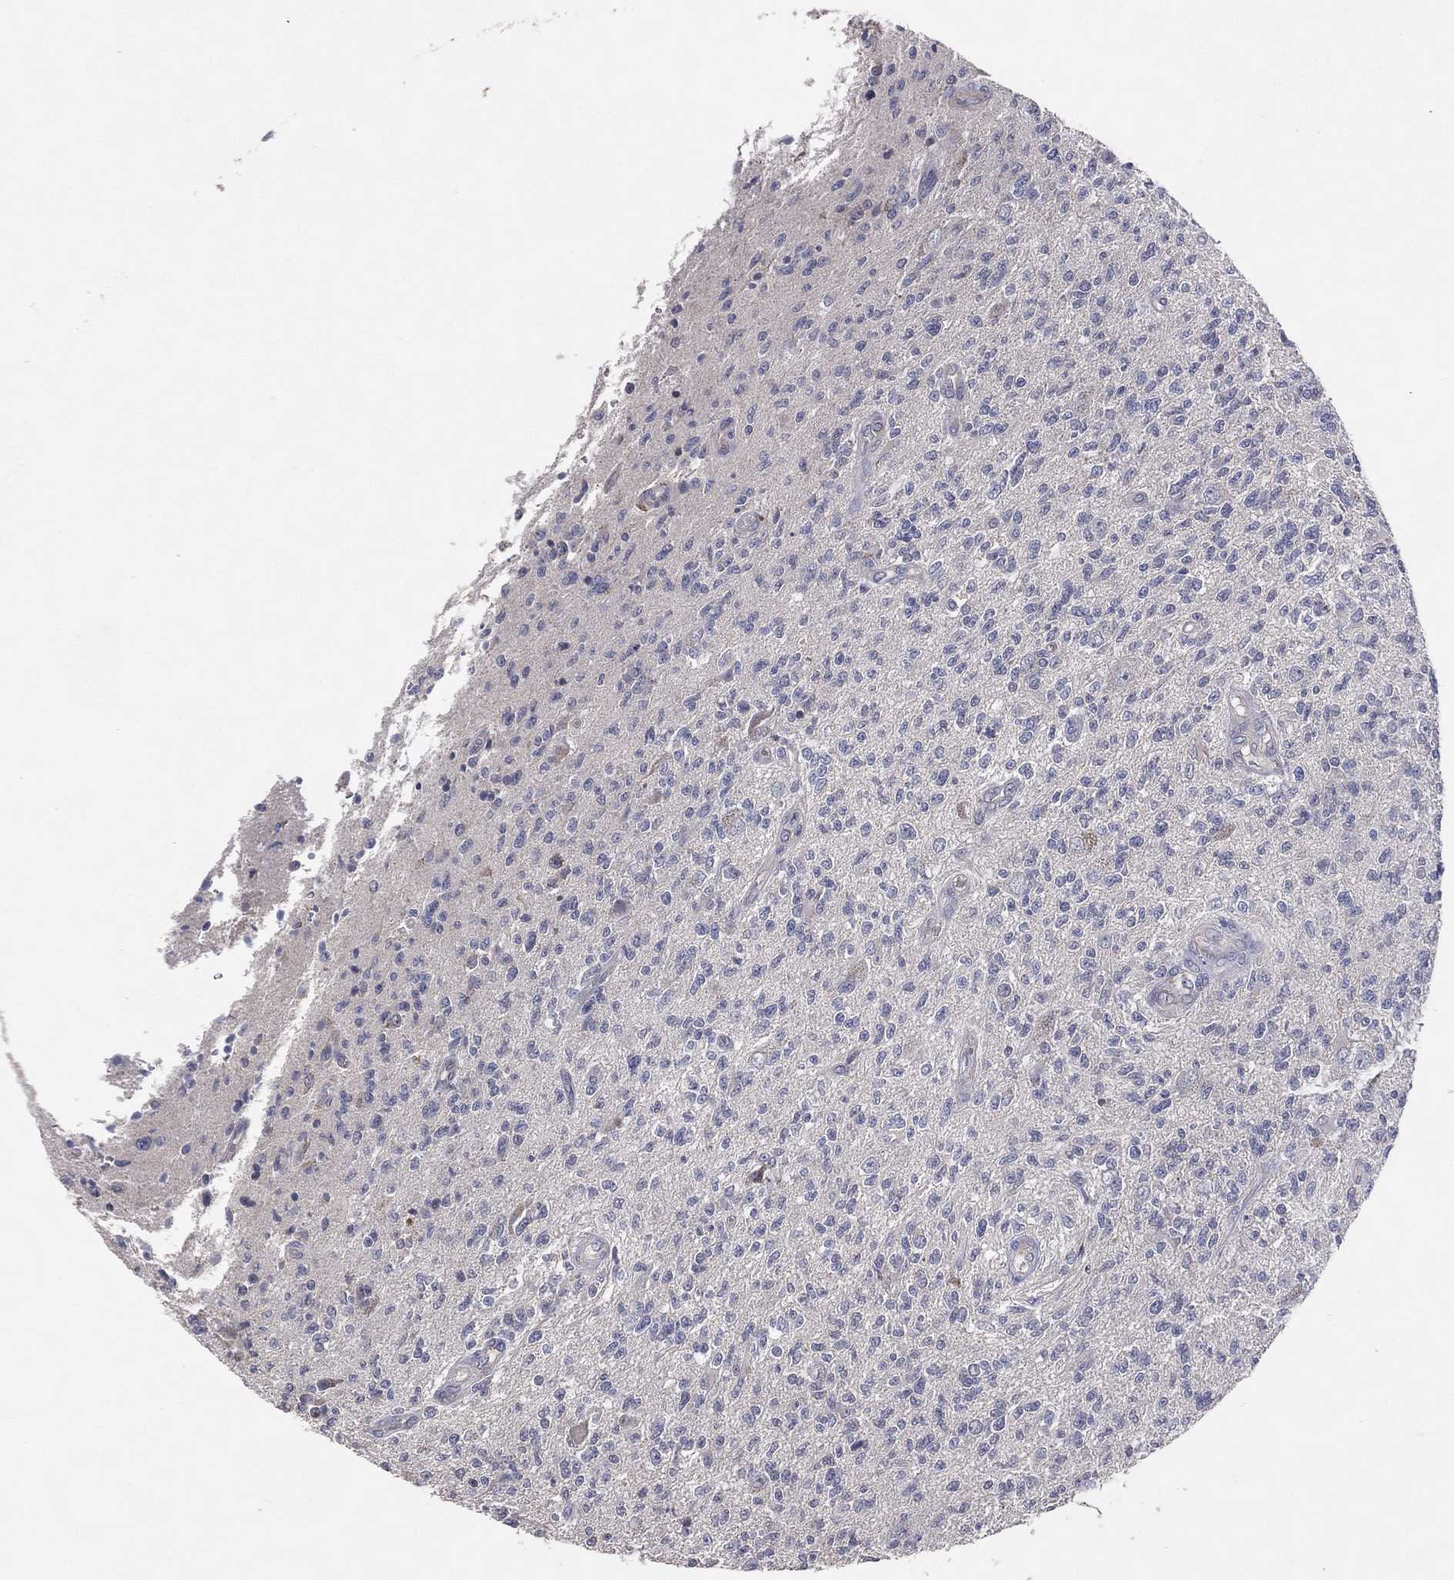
{"staining": {"intensity": "negative", "quantity": "none", "location": "none"}, "tissue": "glioma", "cell_type": "Tumor cells", "image_type": "cancer", "snomed": [{"axis": "morphology", "description": "Glioma, malignant, High grade"}, {"axis": "topography", "description": "Brain"}], "caption": "DAB (3,3'-diaminobenzidine) immunohistochemical staining of high-grade glioma (malignant) reveals no significant expression in tumor cells.", "gene": "DNAH7", "patient": {"sex": "male", "age": 56}}